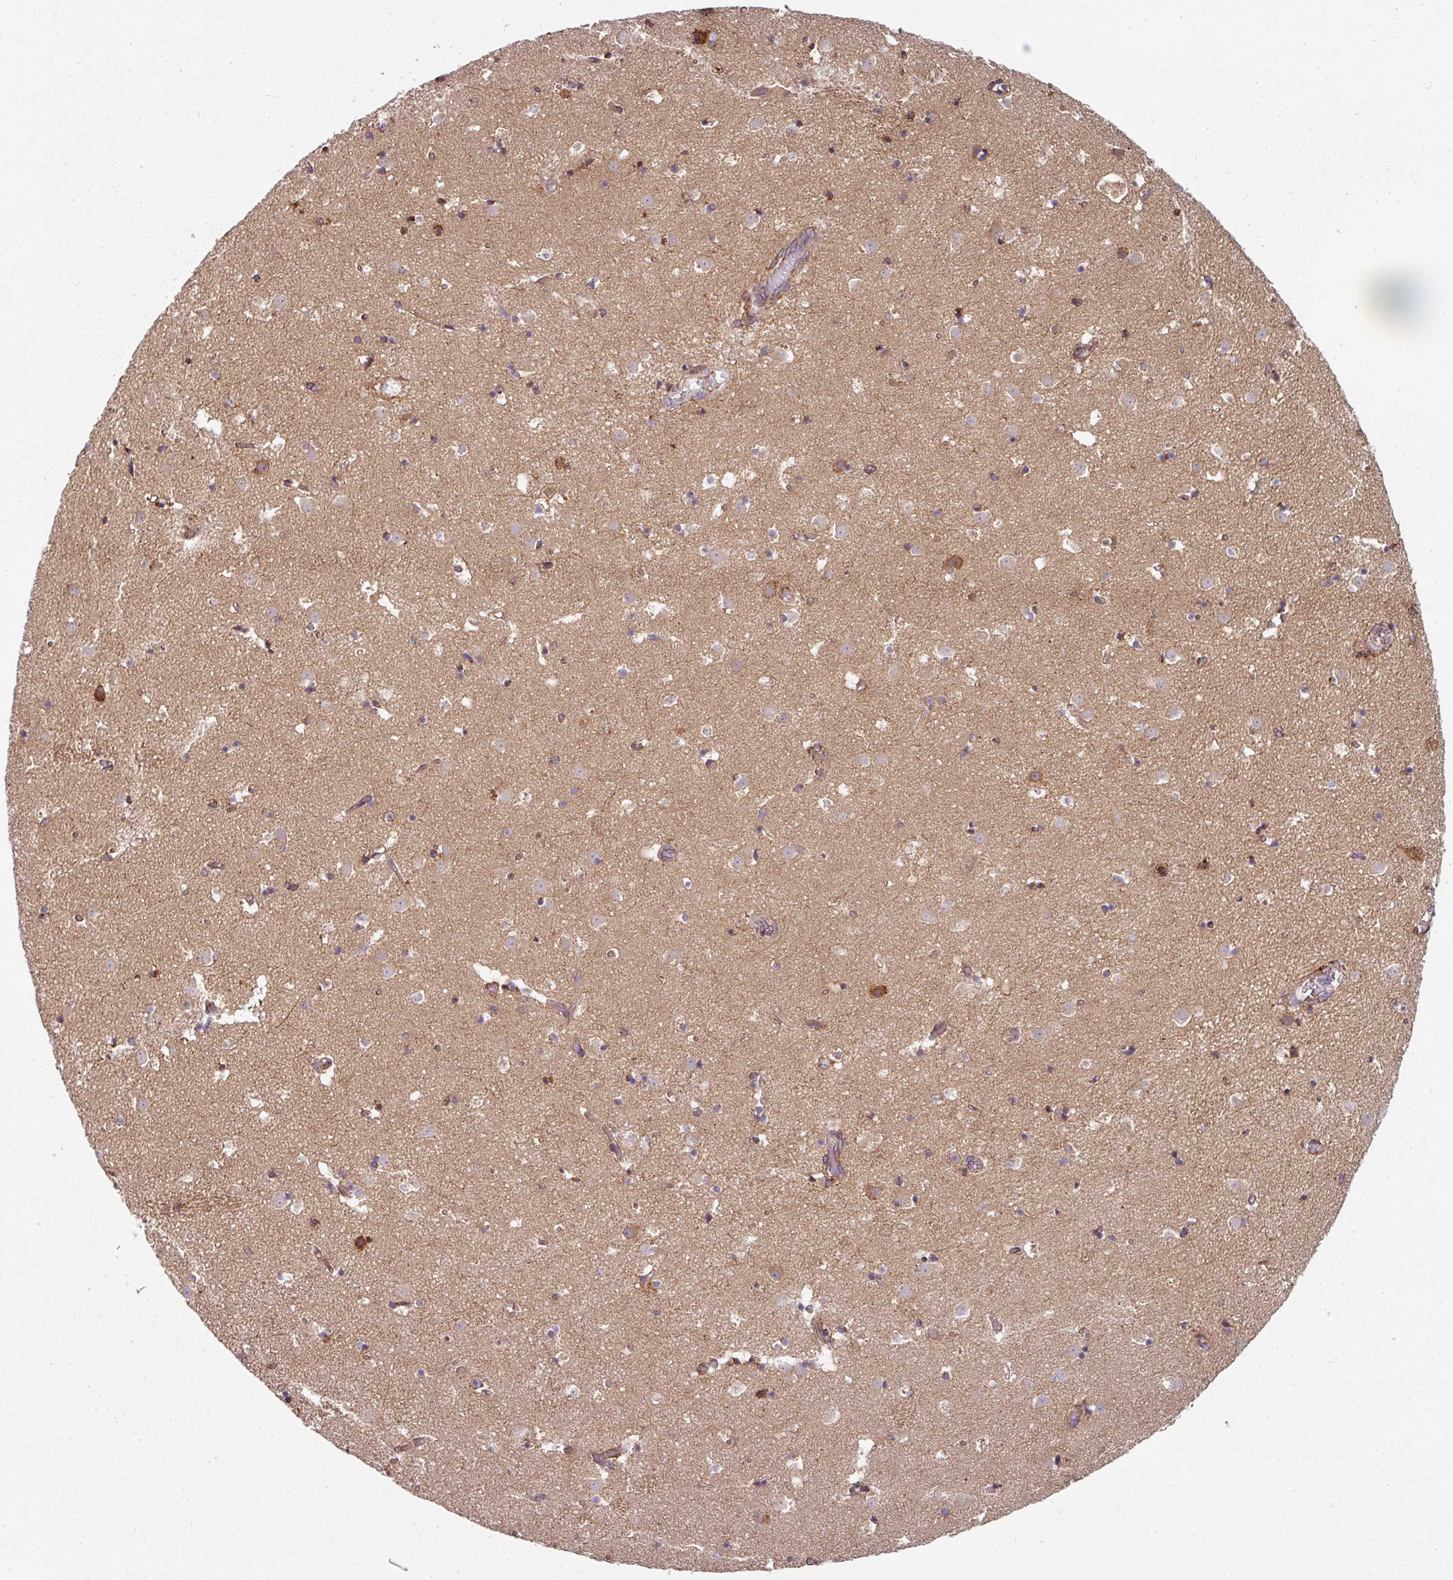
{"staining": {"intensity": "moderate", "quantity": "25%-75%", "location": "cytoplasmic/membranous"}, "tissue": "caudate", "cell_type": "Glial cells", "image_type": "normal", "snomed": [{"axis": "morphology", "description": "Normal tissue, NOS"}, {"axis": "topography", "description": "Lateral ventricle wall"}], "caption": "Immunohistochemical staining of normal caudate reveals 25%-75% levels of moderate cytoplasmic/membranous protein staining in about 25%-75% of glial cells. The protein is shown in brown color, while the nuclei are stained blue.", "gene": "FAT4", "patient": {"sex": "male", "age": 25}}